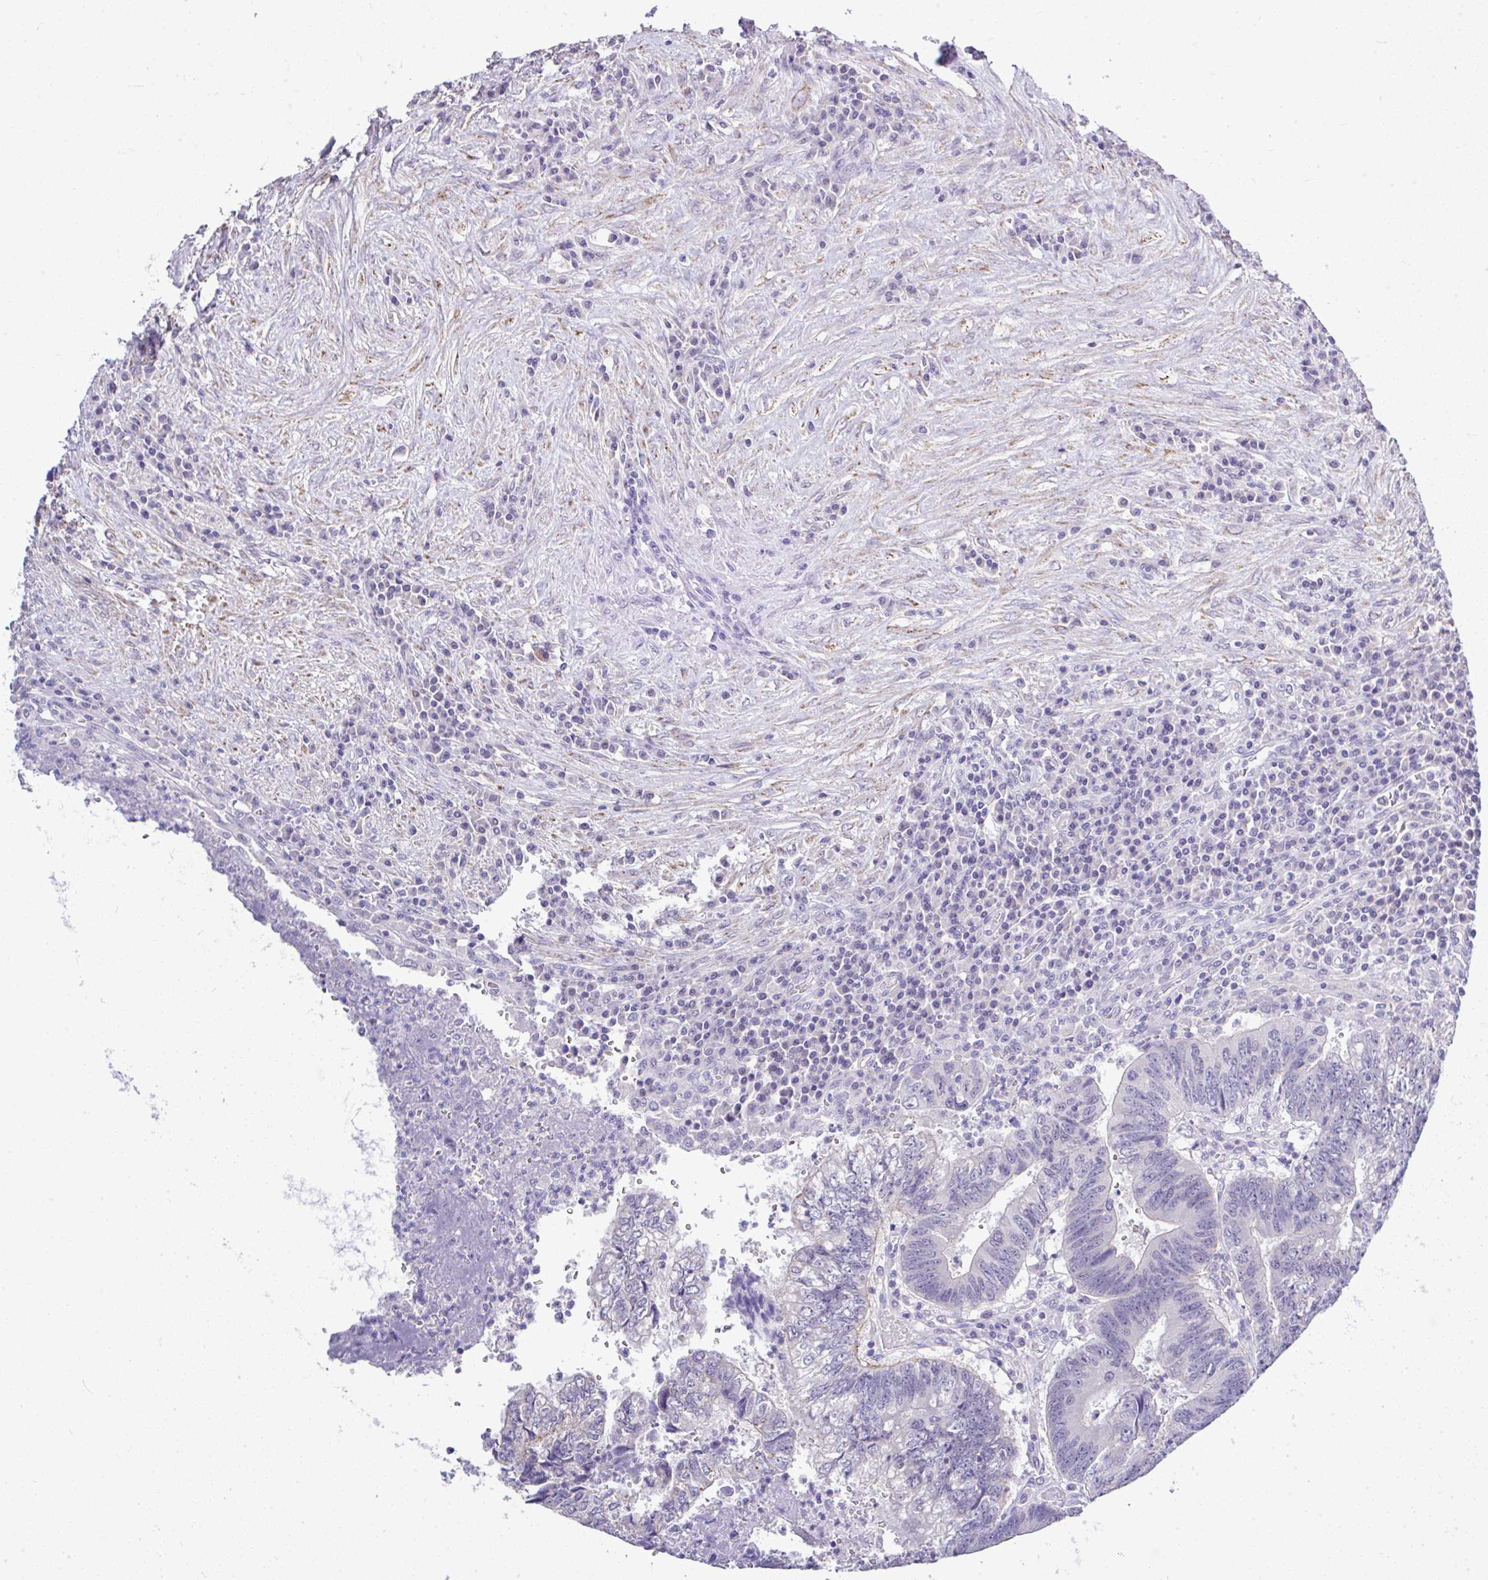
{"staining": {"intensity": "negative", "quantity": "none", "location": "none"}, "tissue": "colorectal cancer", "cell_type": "Tumor cells", "image_type": "cancer", "snomed": [{"axis": "morphology", "description": "Adenocarcinoma, NOS"}, {"axis": "topography", "description": "Colon"}], "caption": "The histopathology image reveals no staining of tumor cells in colorectal cancer.", "gene": "CTU1", "patient": {"sex": "male", "age": 86}}